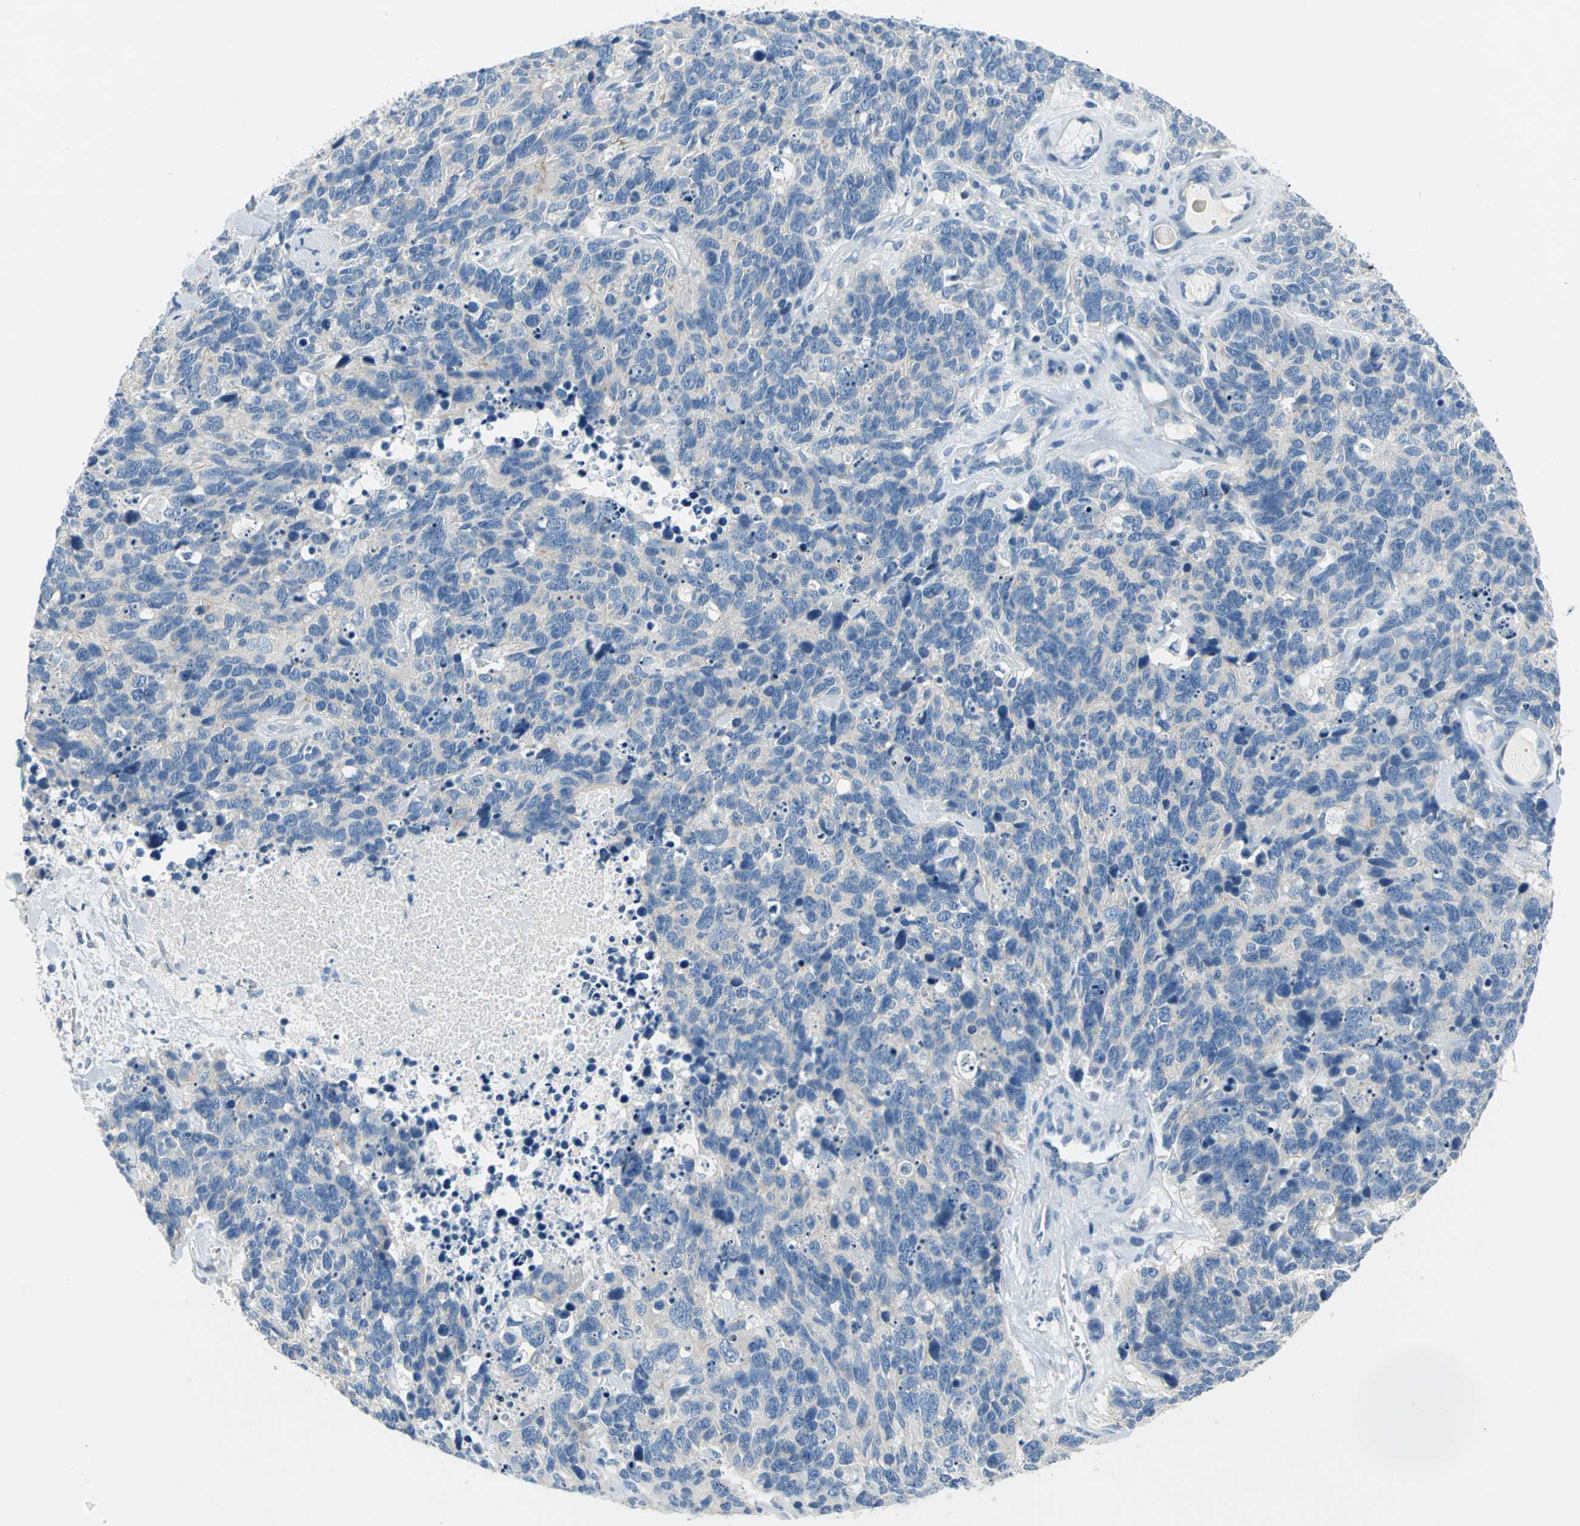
{"staining": {"intensity": "negative", "quantity": "none", "location": "none"}, "tissue": "lung cancer", "cell_type": "Tumor cells", "image_type": "cancer", "snomed": [{"axis": "morphology", "description": "Neoplasm, malignant, NOS"}, {"axis": "topography", "description": "Lung"}], "caption": "High magnification brightfield microscopy of lung malignant neoplasm stained with DAB (brown) and counterstained with hematoxylin (blue): tumor cells show no significant expression. (Immunohistochemistry, brightfield microscopy, high magnification).", "gene": "PTGDS", "patient": {"sex": "female", "age": 58}}